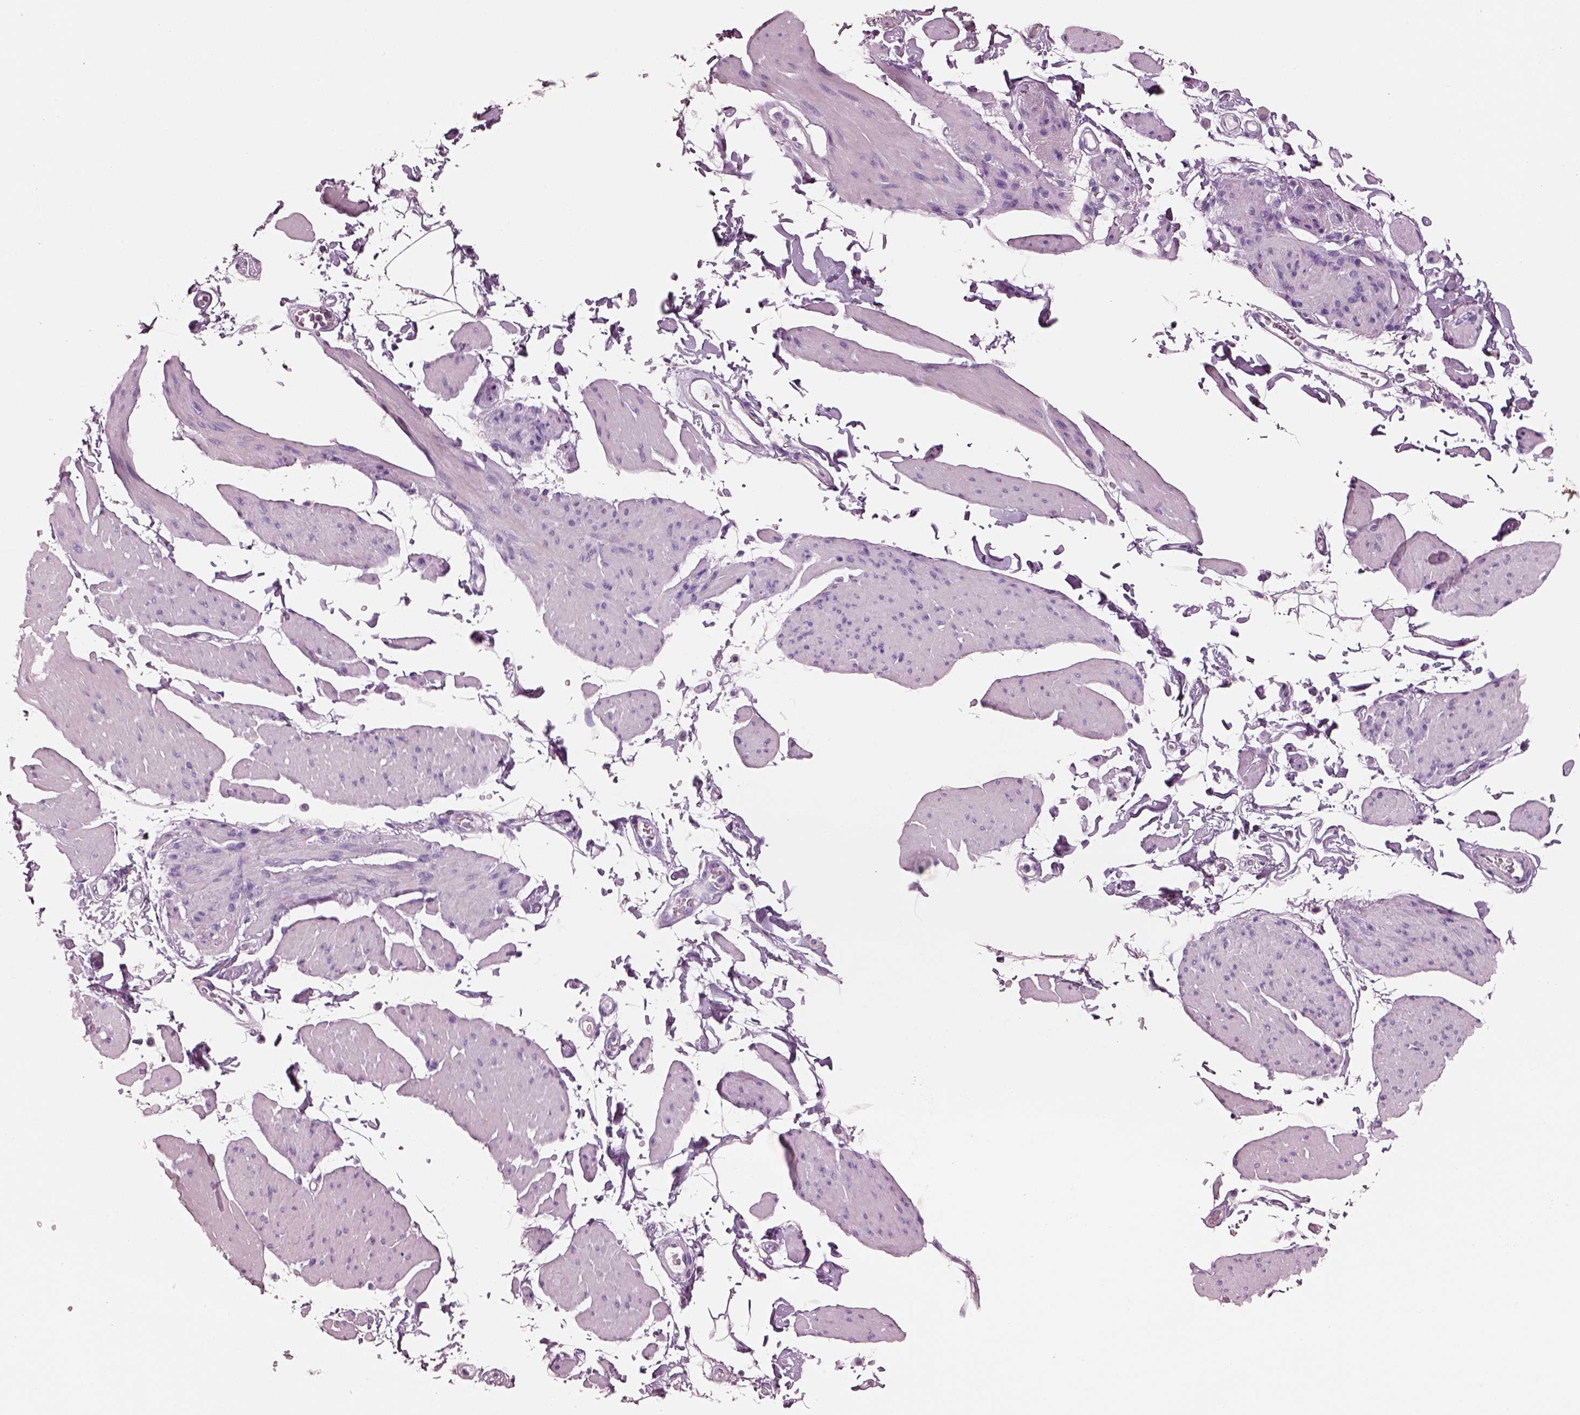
{"staining": {"intensity": "negative", "quantity": "none", "location": "none"}, "tissue": "smooth muscle", "cell_type": "Smooth muscle cells", "image_type": "normal", "snomed": [{"axis": "morphology", "description": "Normal tissue, NOS"}, {"axis": "topography", "description": "Adipose tissue"}, {"axis": "topography", "description": "Smooth muscle"}, {"axis": "topography", "description": "Peripheral nerve tissue"}], "caption": "This is an immunohistochemistry (IHC) histopathology image of normal smooth muscle. There is no positivity in smooth muscle cells.", "gene": "PNOC", "patient": {"sex": "male", "age": 83}}